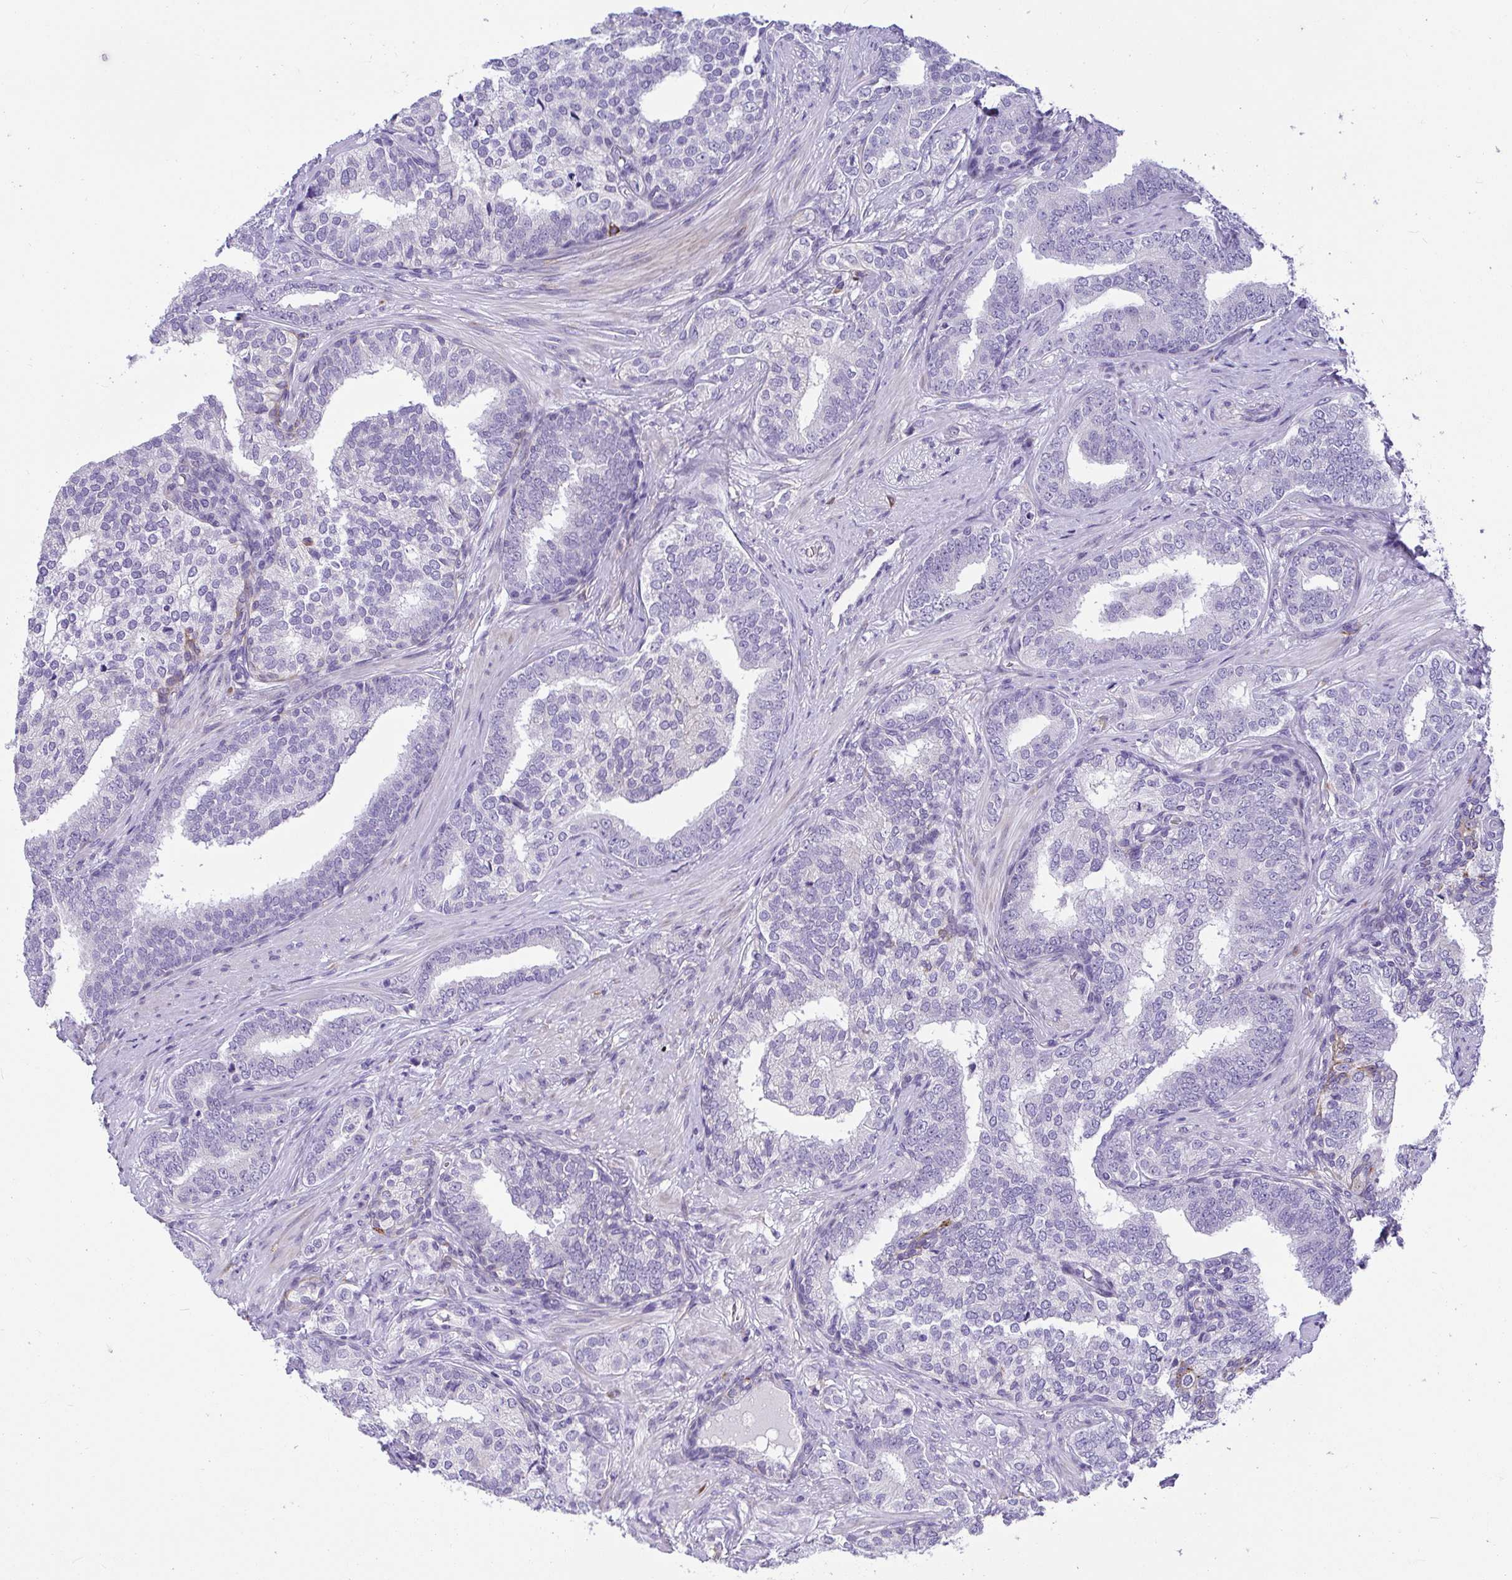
{"staining": {"intensity": "negative", "quantity": "none", "location": "none"}, "tissue": "prostate cancer", "cell_type": "Tumor cells", "image_type": "cancer", "snomed": [{"axis": "morphology", "description": "Adenocarcinoma, High grade"}, {"axis": "topography", "description": "Prostate"}], "caption": "An image of human prostate adenocarcinoma (high-grade) is negative for staining in tumor cells.", "gene": "ADRA2C", "patient": {"sex": "male", "age": 72}}